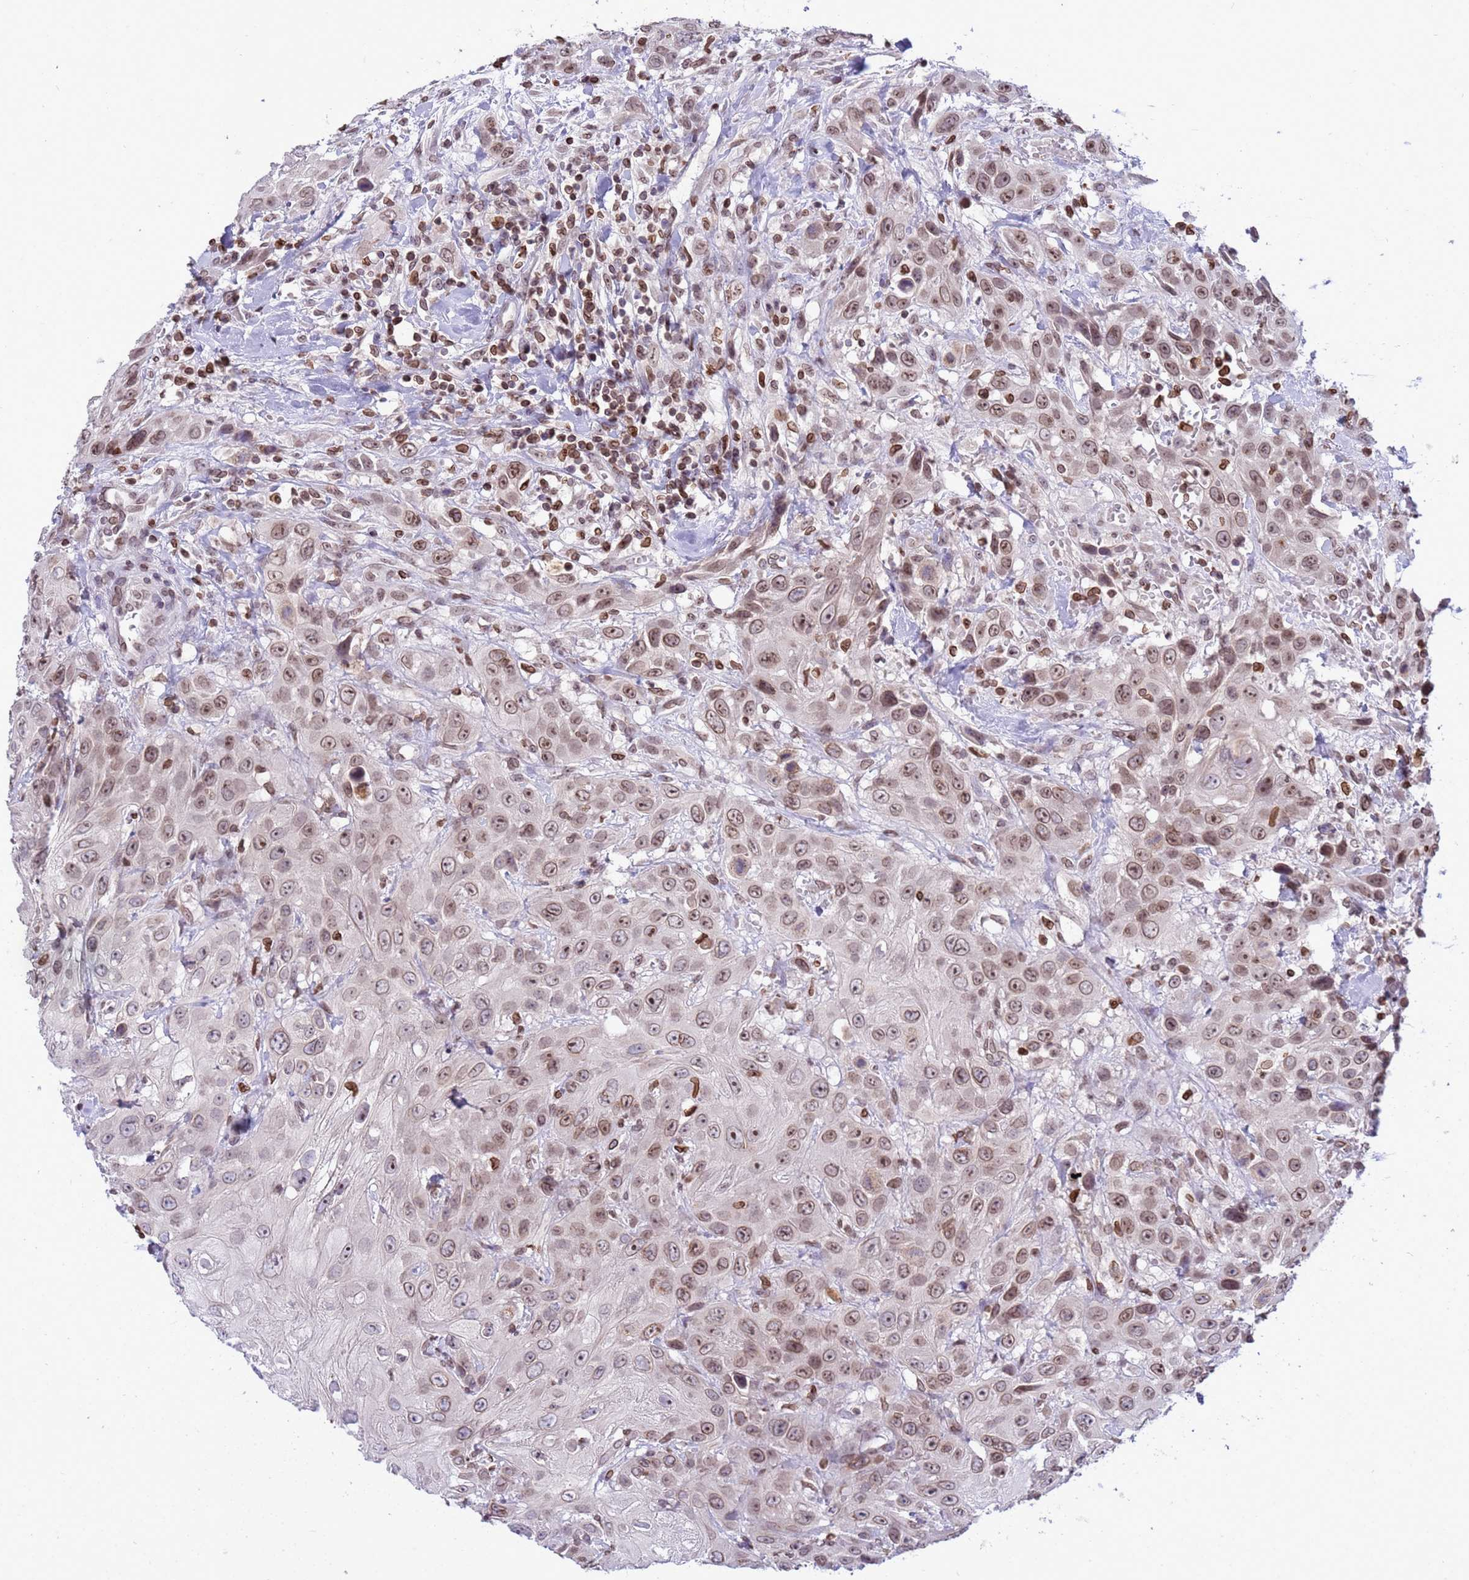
{"staining": {"intensity": "moderate", "quantity": ">75%", "location": "cytoplasmic/membranous,nuclear"}, "tissue": "head and neck cancer", "cell_type": "Tumor cells", "image_type": "cancer", "snomed": [{"axis": "morphology", "description": "Squamous cell carcinoma, NOS"}, {"axis": "topography", "description": "Head-Neck"}], "caption": "Immunohistochemical staining of head and neck cancer exhibits medium levels of moderate cytoplasmic/membranous and nuclear protein positivity in about >75% of tumor cells.", "gene": "DHX37", "patient": {"sex": "male", "age": 81}}